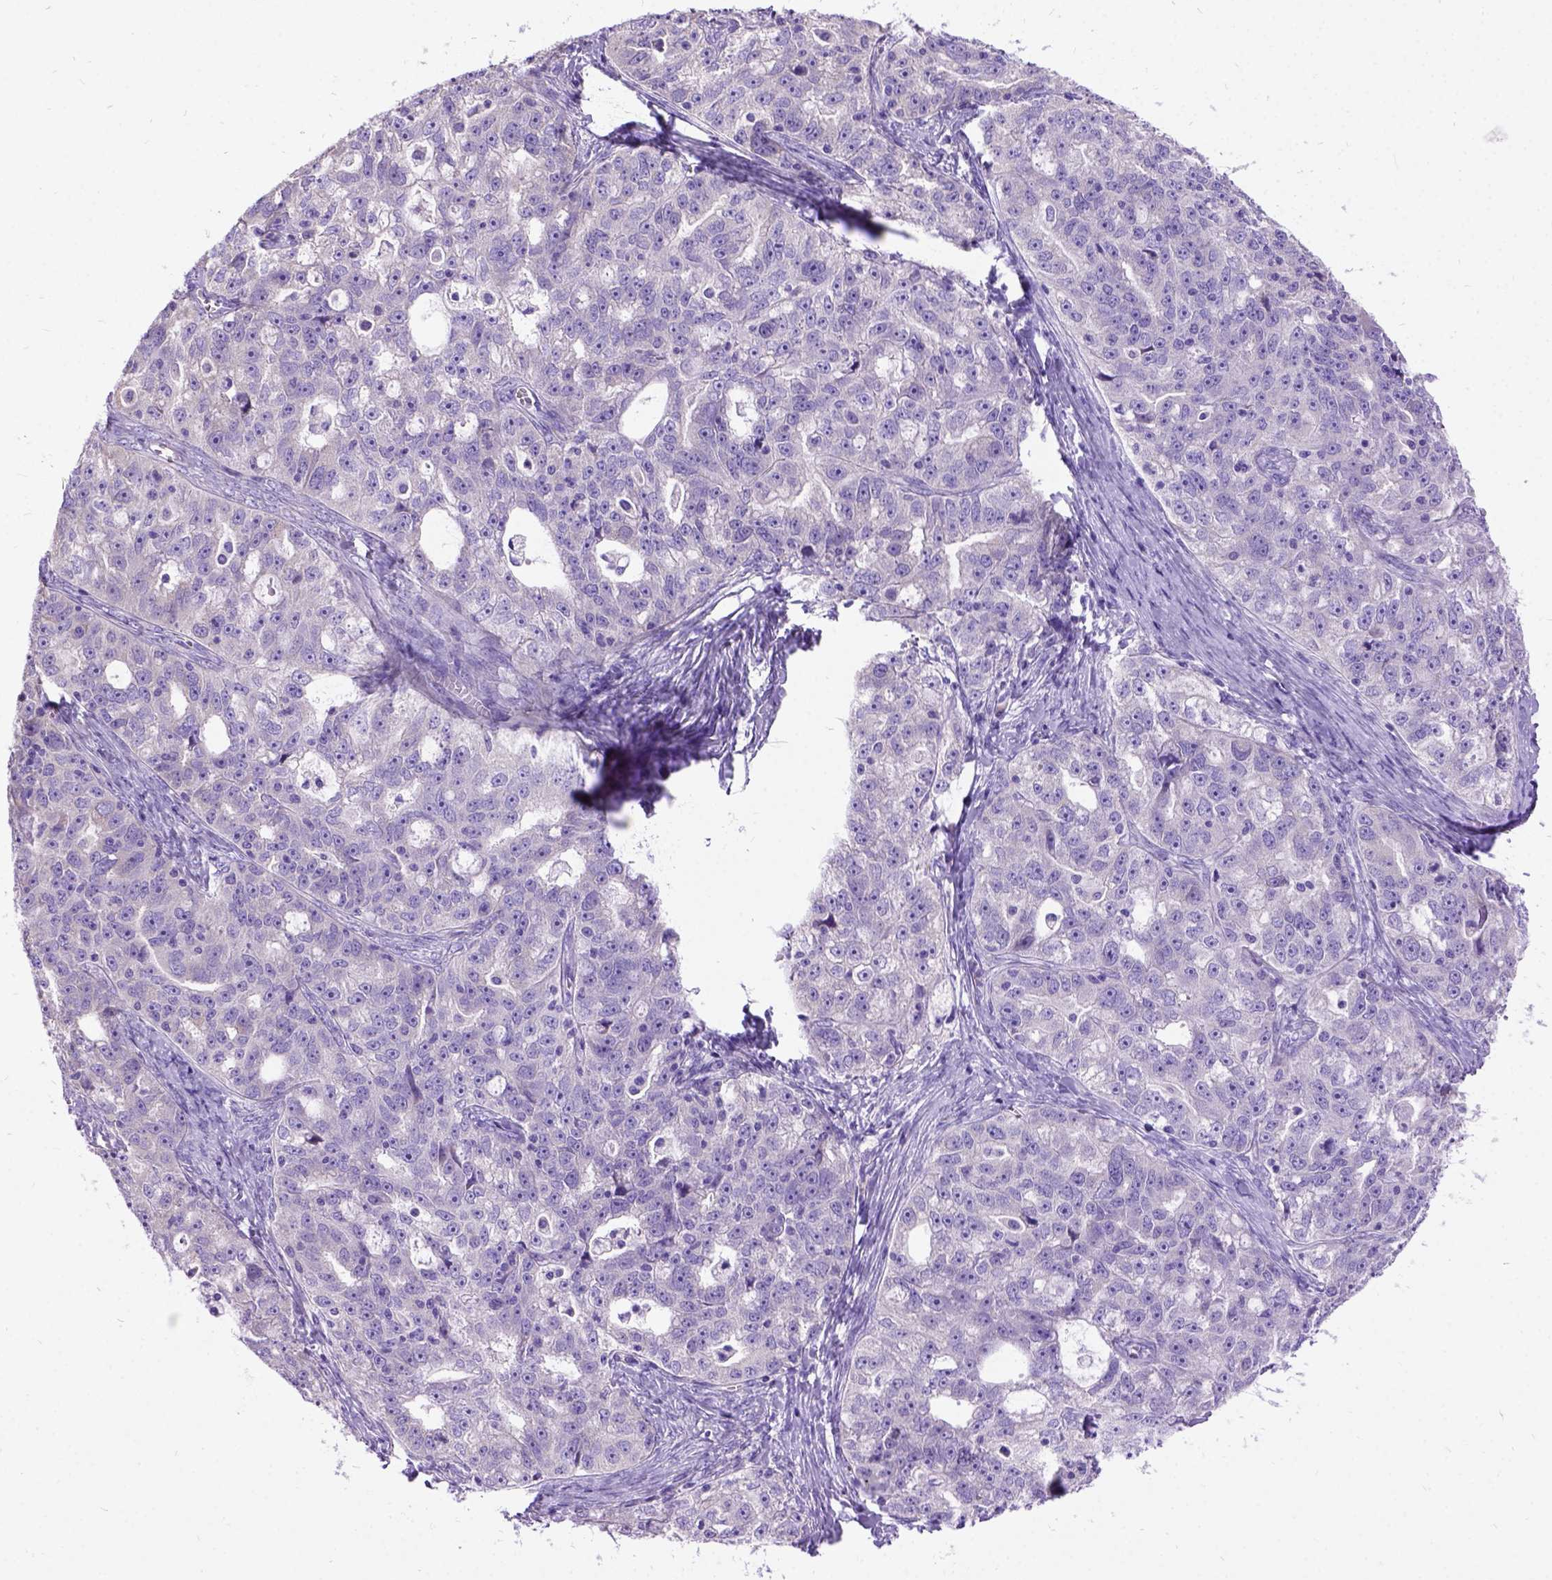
{"staining": {"intensity": "negative", "quantity": "none", "location": "none"}, "tissue": "ovarian cancer", "cell_type": "Tumor cells", "image_type": "cancer", "snomed": [{"axis": "morphology", "description": "Cystadenocarcinoma, serous, NOS"}, {"axis": "topography", "description": "Ovary"}], "caption": "A high-resolution photomicrograph shows immunohistochemistry staining of ovarian cancer, which displays no significant expression in tumor cells.", "gene": "CFAP54", "patient": {"sex": "female", "age": 51}}